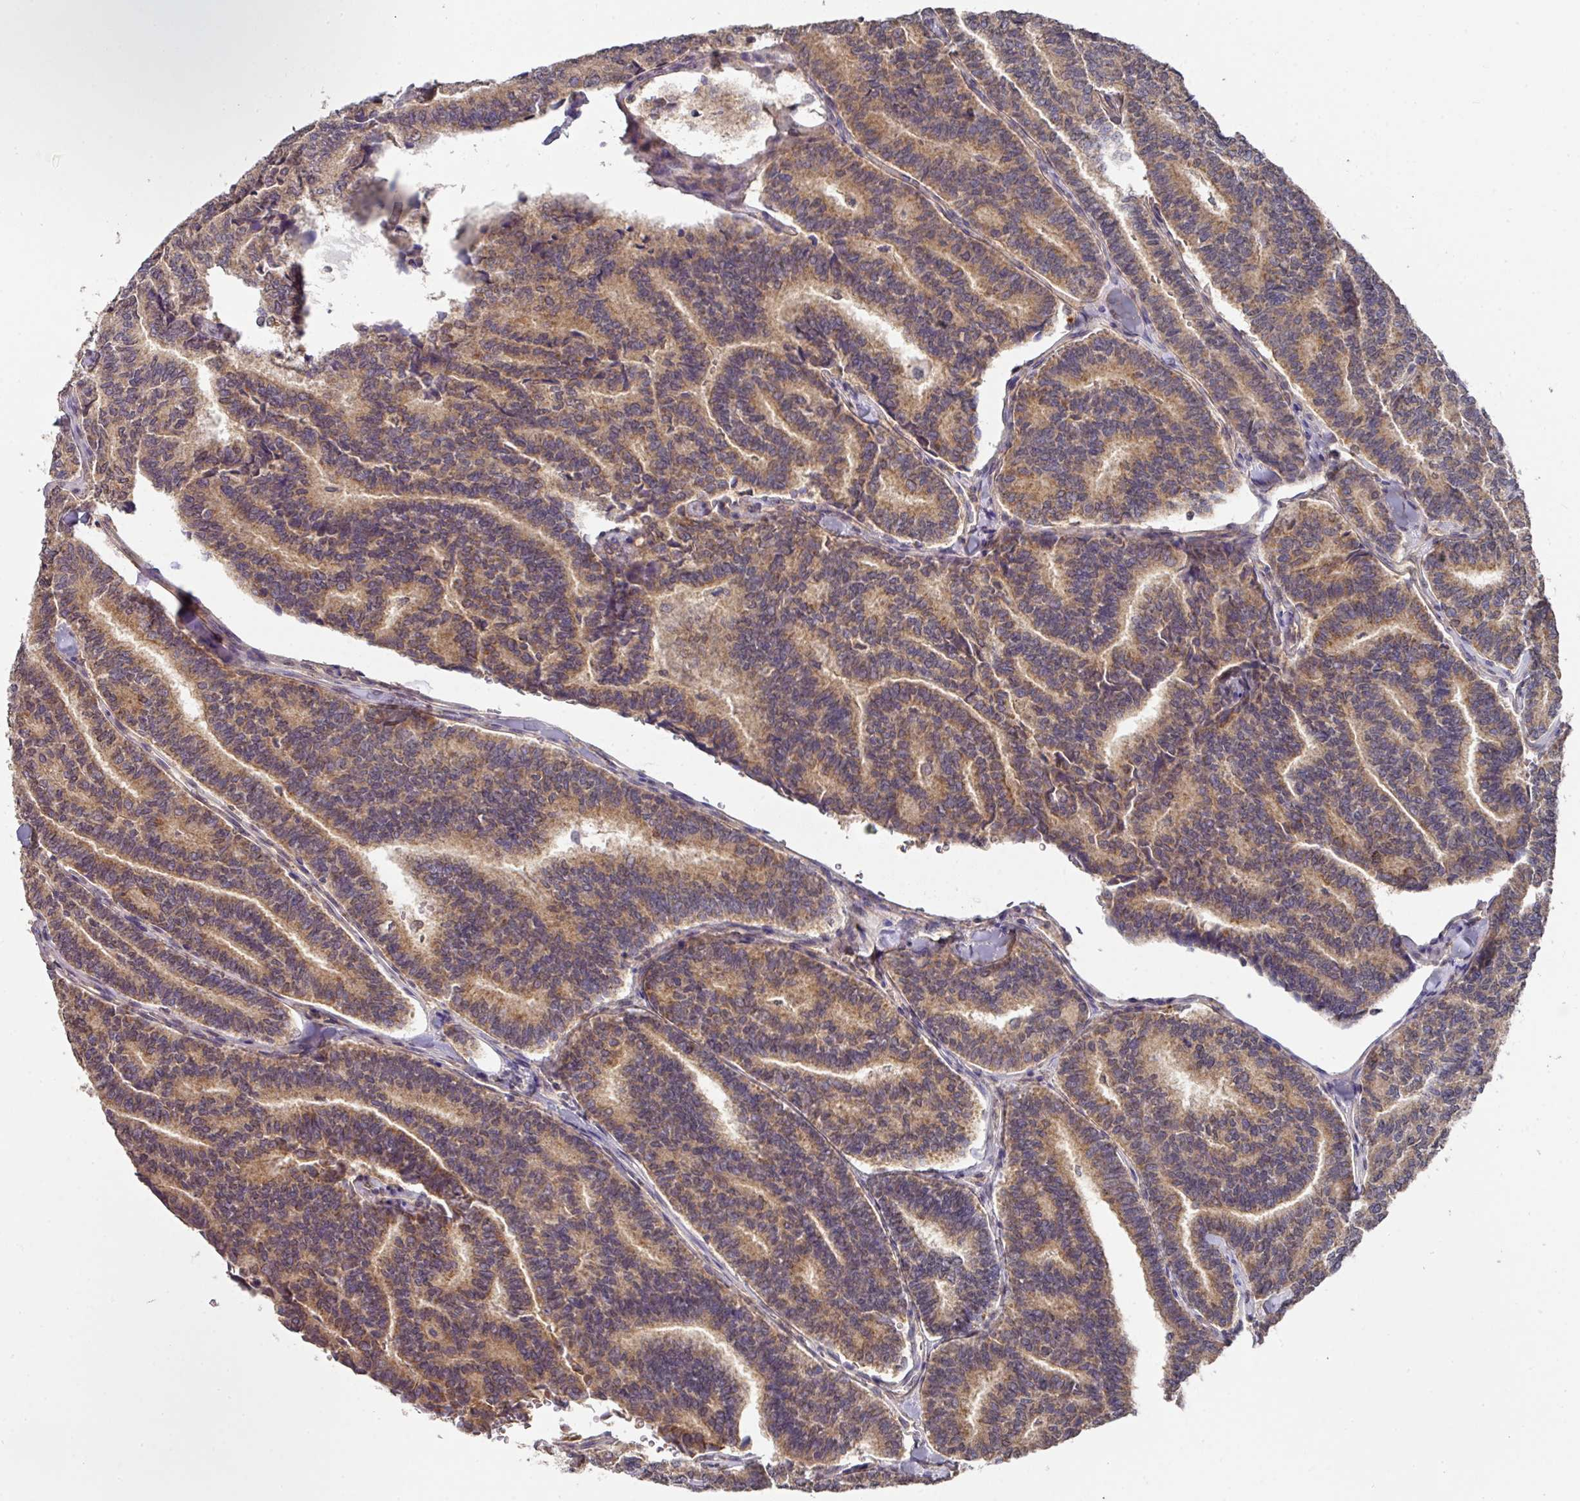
{"staining": {"intensity": "moderate", "quantity": ">75%", "location": "cytoplasmic/membranous"}, "tissue": "thyroid cancer", "cell_type": "Tumor cells", "image_type": "cancer", "snomed": [{"axis": "morphology", "description": "Papillary adenocarcinoma, NOS"}, {"axis": "topography", "description": "Thyroid gland"}], "caption": "Immunohistochemistry staining of thyroid cancer (papillary adenocarcinoma), which reveals medium levels of moderate cytoplasmic/membranous expression in about >75% of tumor cells indicating moderate cytoplasmic/membranous protein staining. The staining was performed using DAB (brown) for protein detection and nuclei were counterstained in hematoxylin (blue).", "gene": "EXTL3", "patient": {"sex": "female", "age": 35}}